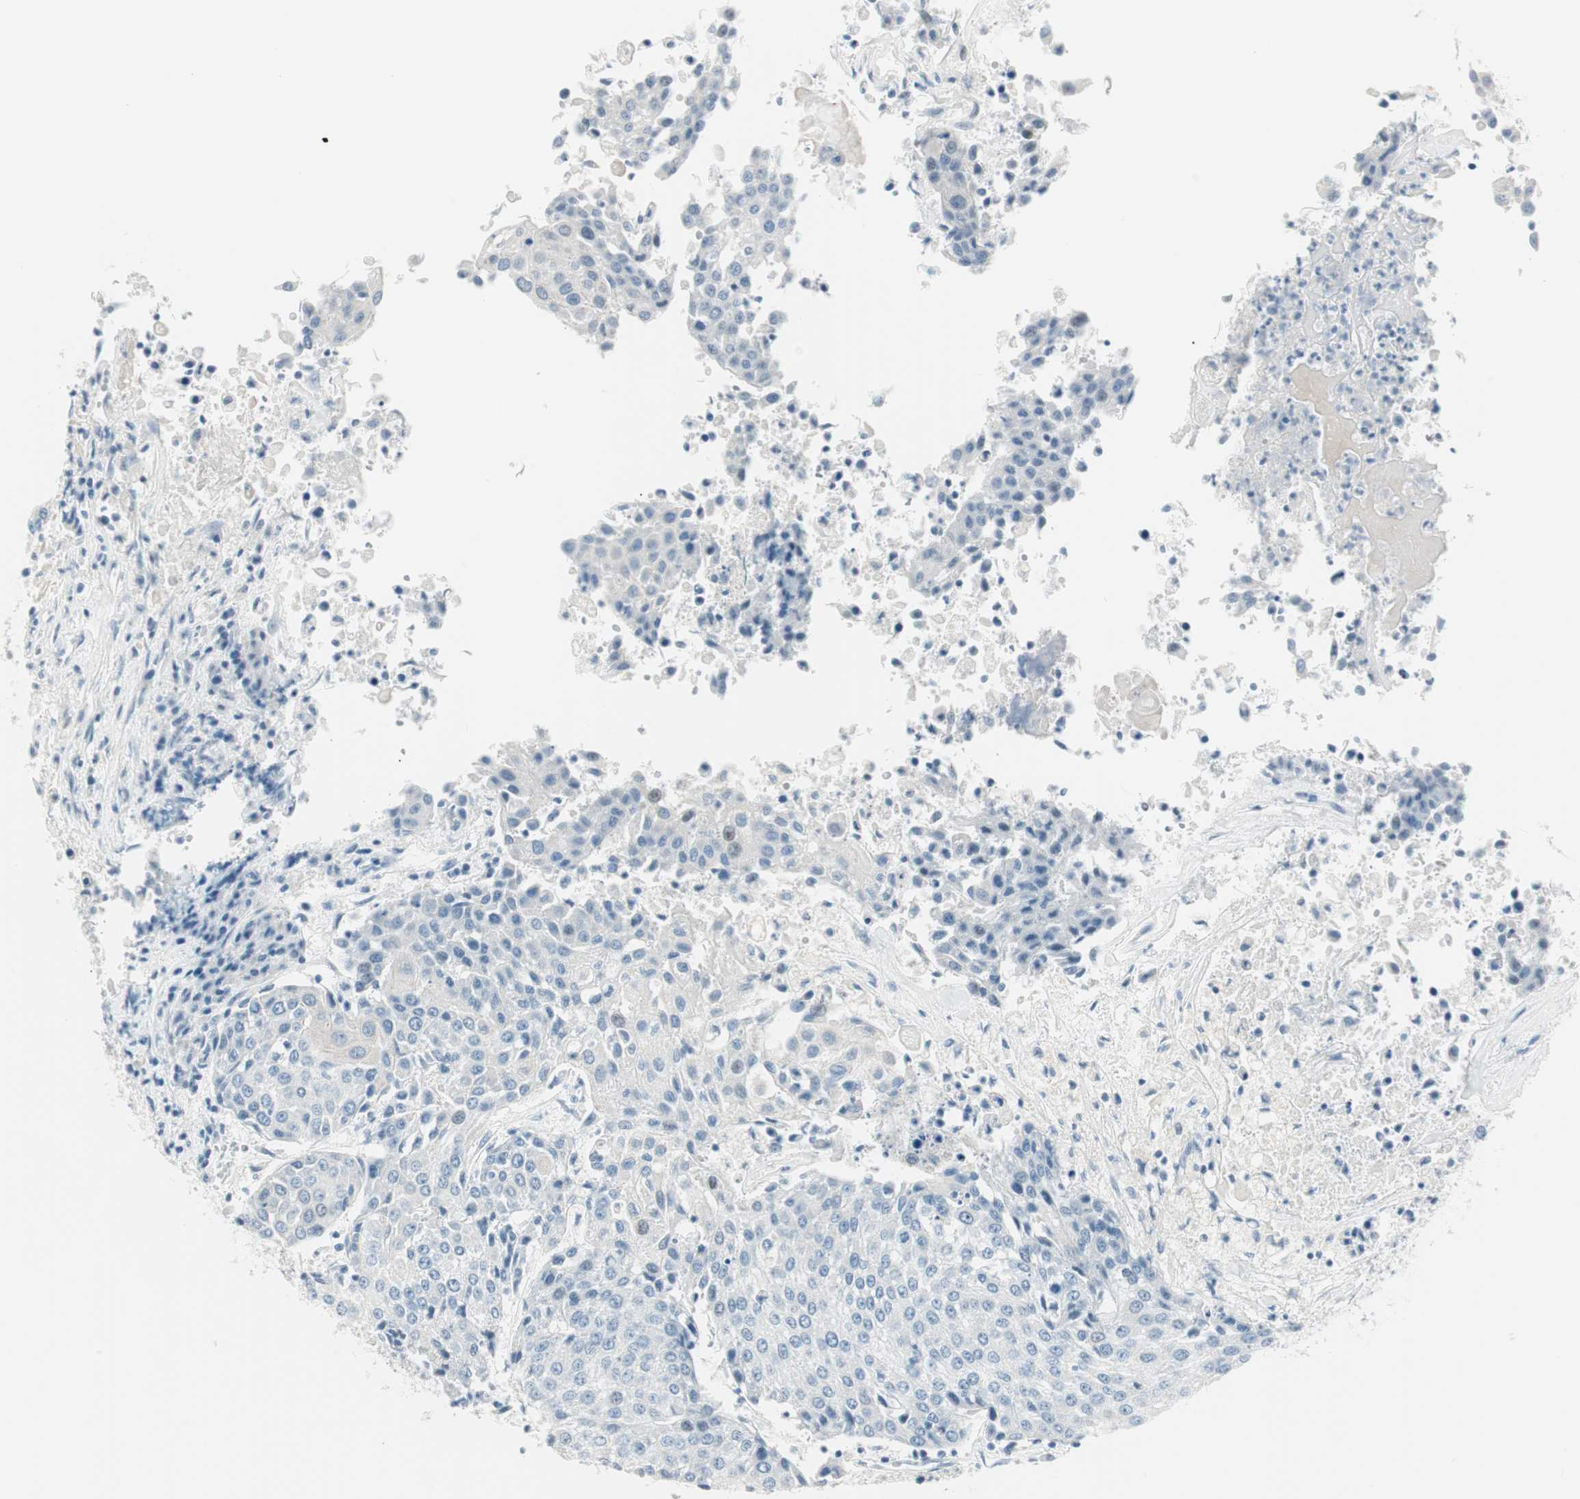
{"staining": {"intensity": "negative", "quantity": "none", "location": "none"}, "tissue": "urothelial cancer", "cell_type": "Tumor cells", "image_type": "cancer", "snomed": [{"axis": "morphology", "description": "Urothelial carcinoma, High grade"}, {"axis": "topography", "description": "Urinary bladder"}], "caption": "The image demonstrates no staining of tumor cells in urothelial cancer.", "gene": "HOXB13", "patient": {"sex": "female", "age": 85}}